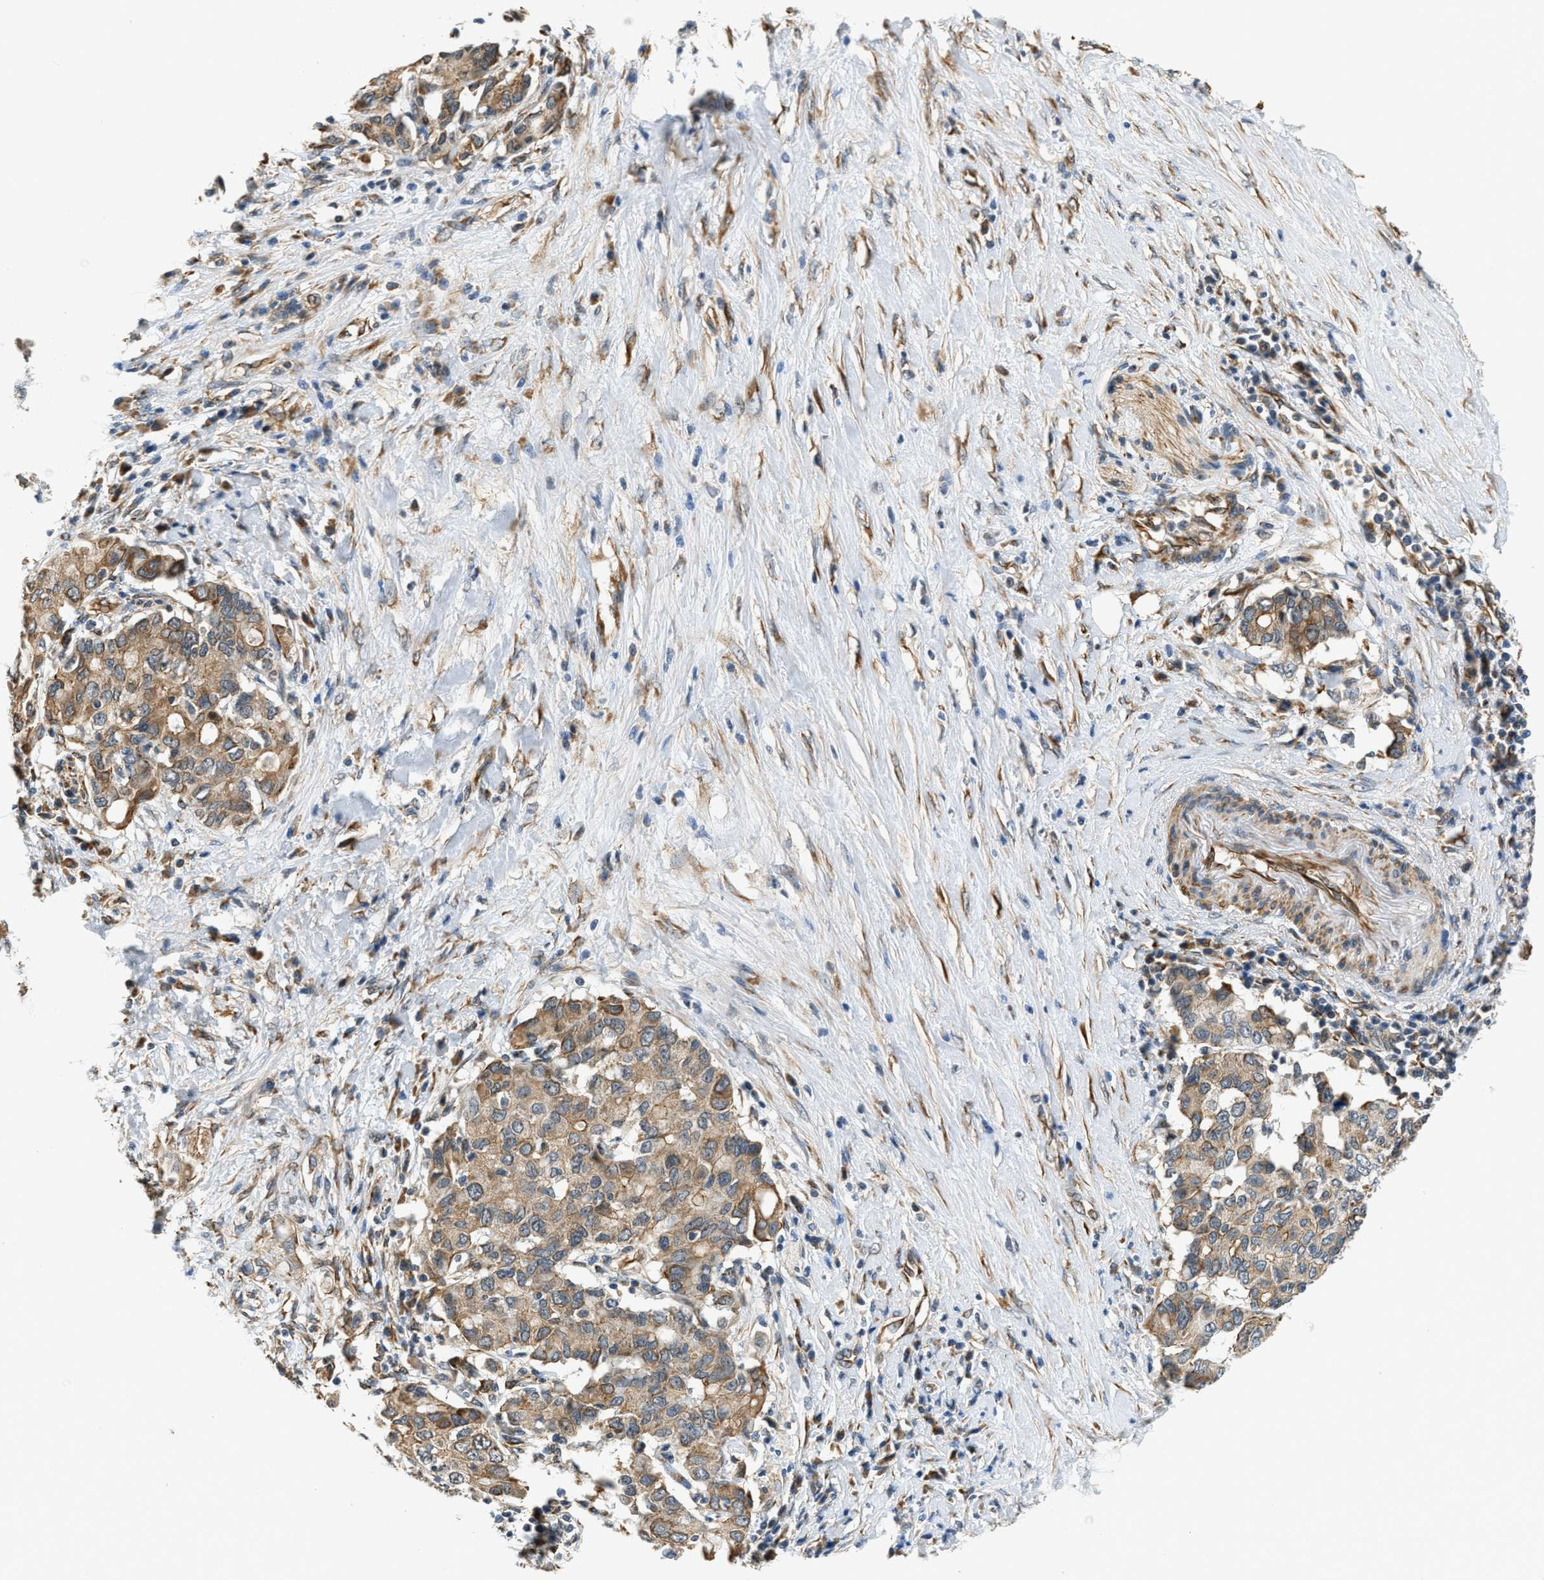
{"staining": {"intensity": "moderate", "quantity": ">75%", "location": "cytoplasmic/membranous"}, "tissue": "pancreatic cancer", "cell_type": "Tumor cells", "image_type": "cancer", "snomed": [{"axis": "morphology", "description": "Adenocarcinoma, NOS"}, {"axis": "topography", "description": "Pancreas"}], "caption": "Human adenocarcinoma (pancreatic) stained with a protein marker shows moderate staining in tumor cells.", "gene": "ALOX12", "patient": {"sex": "female", "age": 56}}